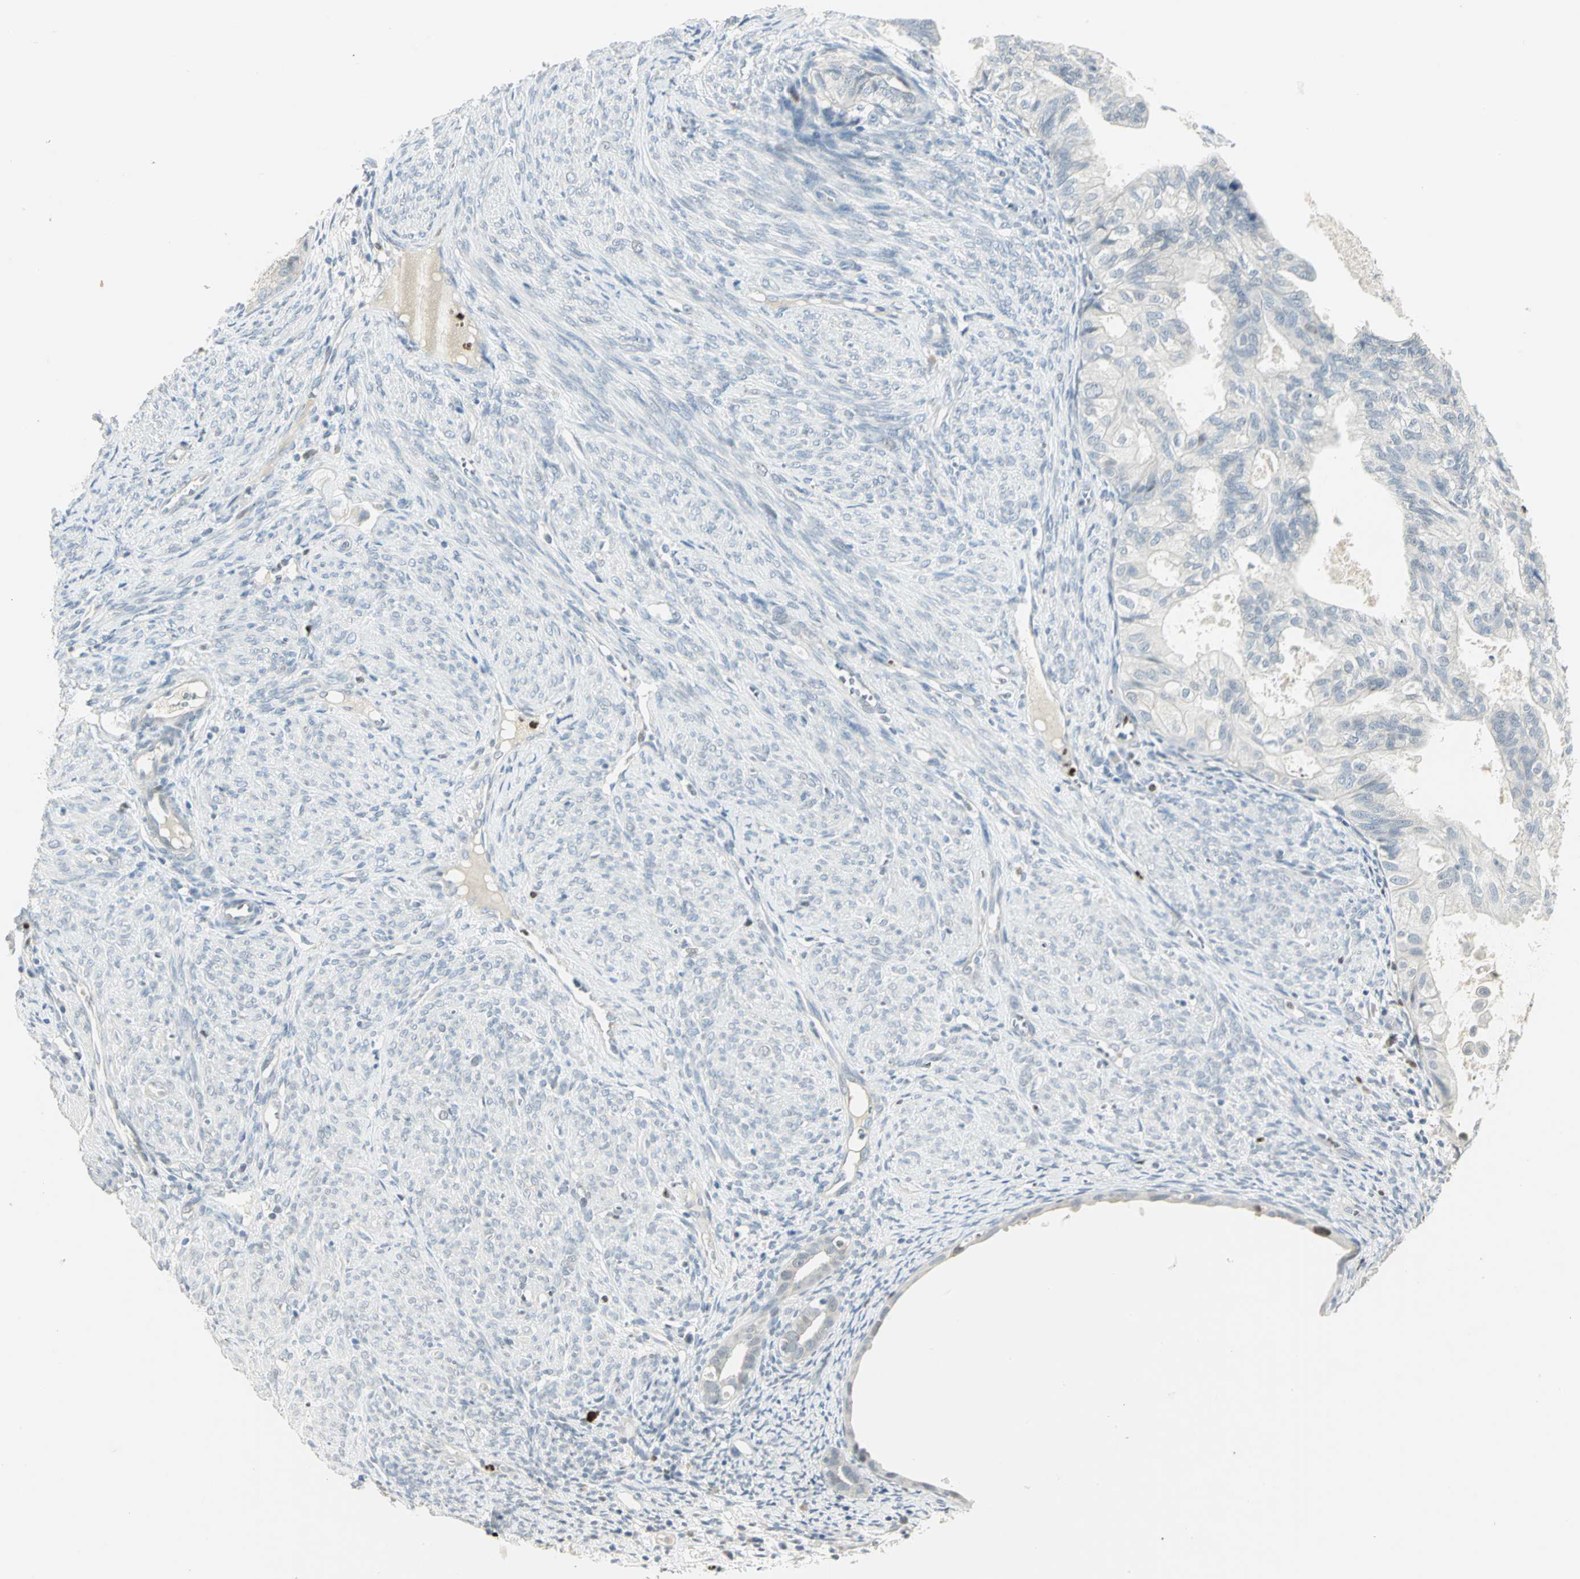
{"staining": {"intensity": "negative", "quantity": "none", "location": "none"}, "tissue": "cervical cancer", "cell_type": "Tumor cells", "image_type": "cancer", "snomed": [{"axis": "morphology", "description": "Normal tissue, NOS"}, {"axis": "morphology", "description": "Adenocarcinoma, NOS"}, {"axis": "topography", "description": "Cervix"}, {"axis": "topography", "description": "Endometrium"}], "caption": "This is an immunohistochemistry micrograph of cervical cancer (adenocarcinoma). There is no positivity in tumor cells.", "gene": "BCL6", "patient": {"sex": "female", "age": 86}}